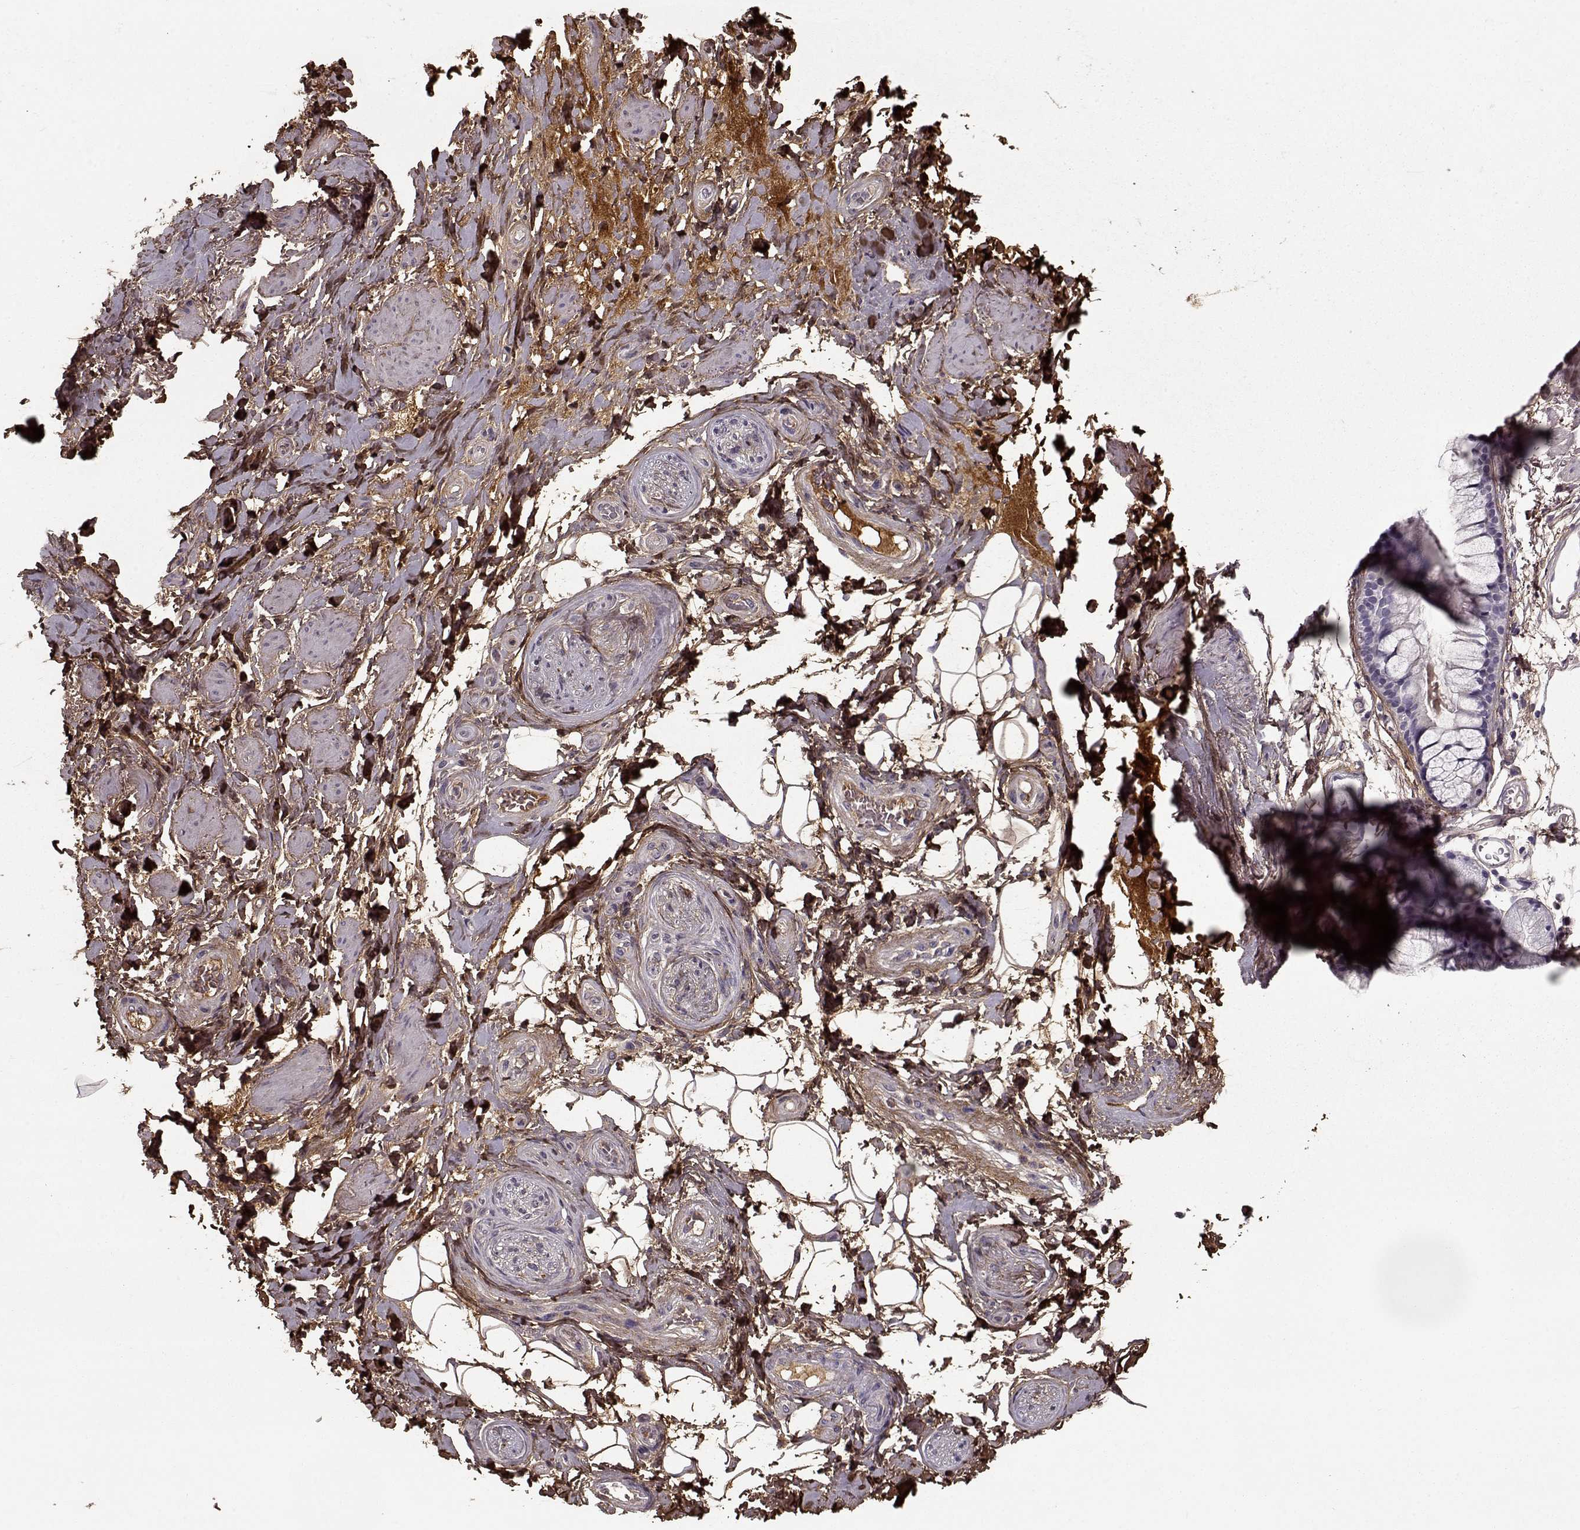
{"staining": {"intensity": "strong", "quantity": ">75%", "location": "cytoplasmic/membranous"}, "tissue": "adipose tissue", "cell_type": "Adipocytes", "image_type": "normal", "snomed": [{"axis": "morphology", "description": "Normal tissue, NOS"}, {"axis": "topography", "description": "Anal"}, {"axis": "topography", "description": "Peripheral nerve tissue"}], "caption": "DAB (3,3'-diaminobenzidine) immunohistochemical staining of normal human adipose tissue displays strong cytoplasmic/membranous protein expression in approximately >75% of adipocytes. (DAB = brown stain, brightfield microscopy at high magnification).", "gene": "LUM", "patient": {"sex": "male", "age": 53}}